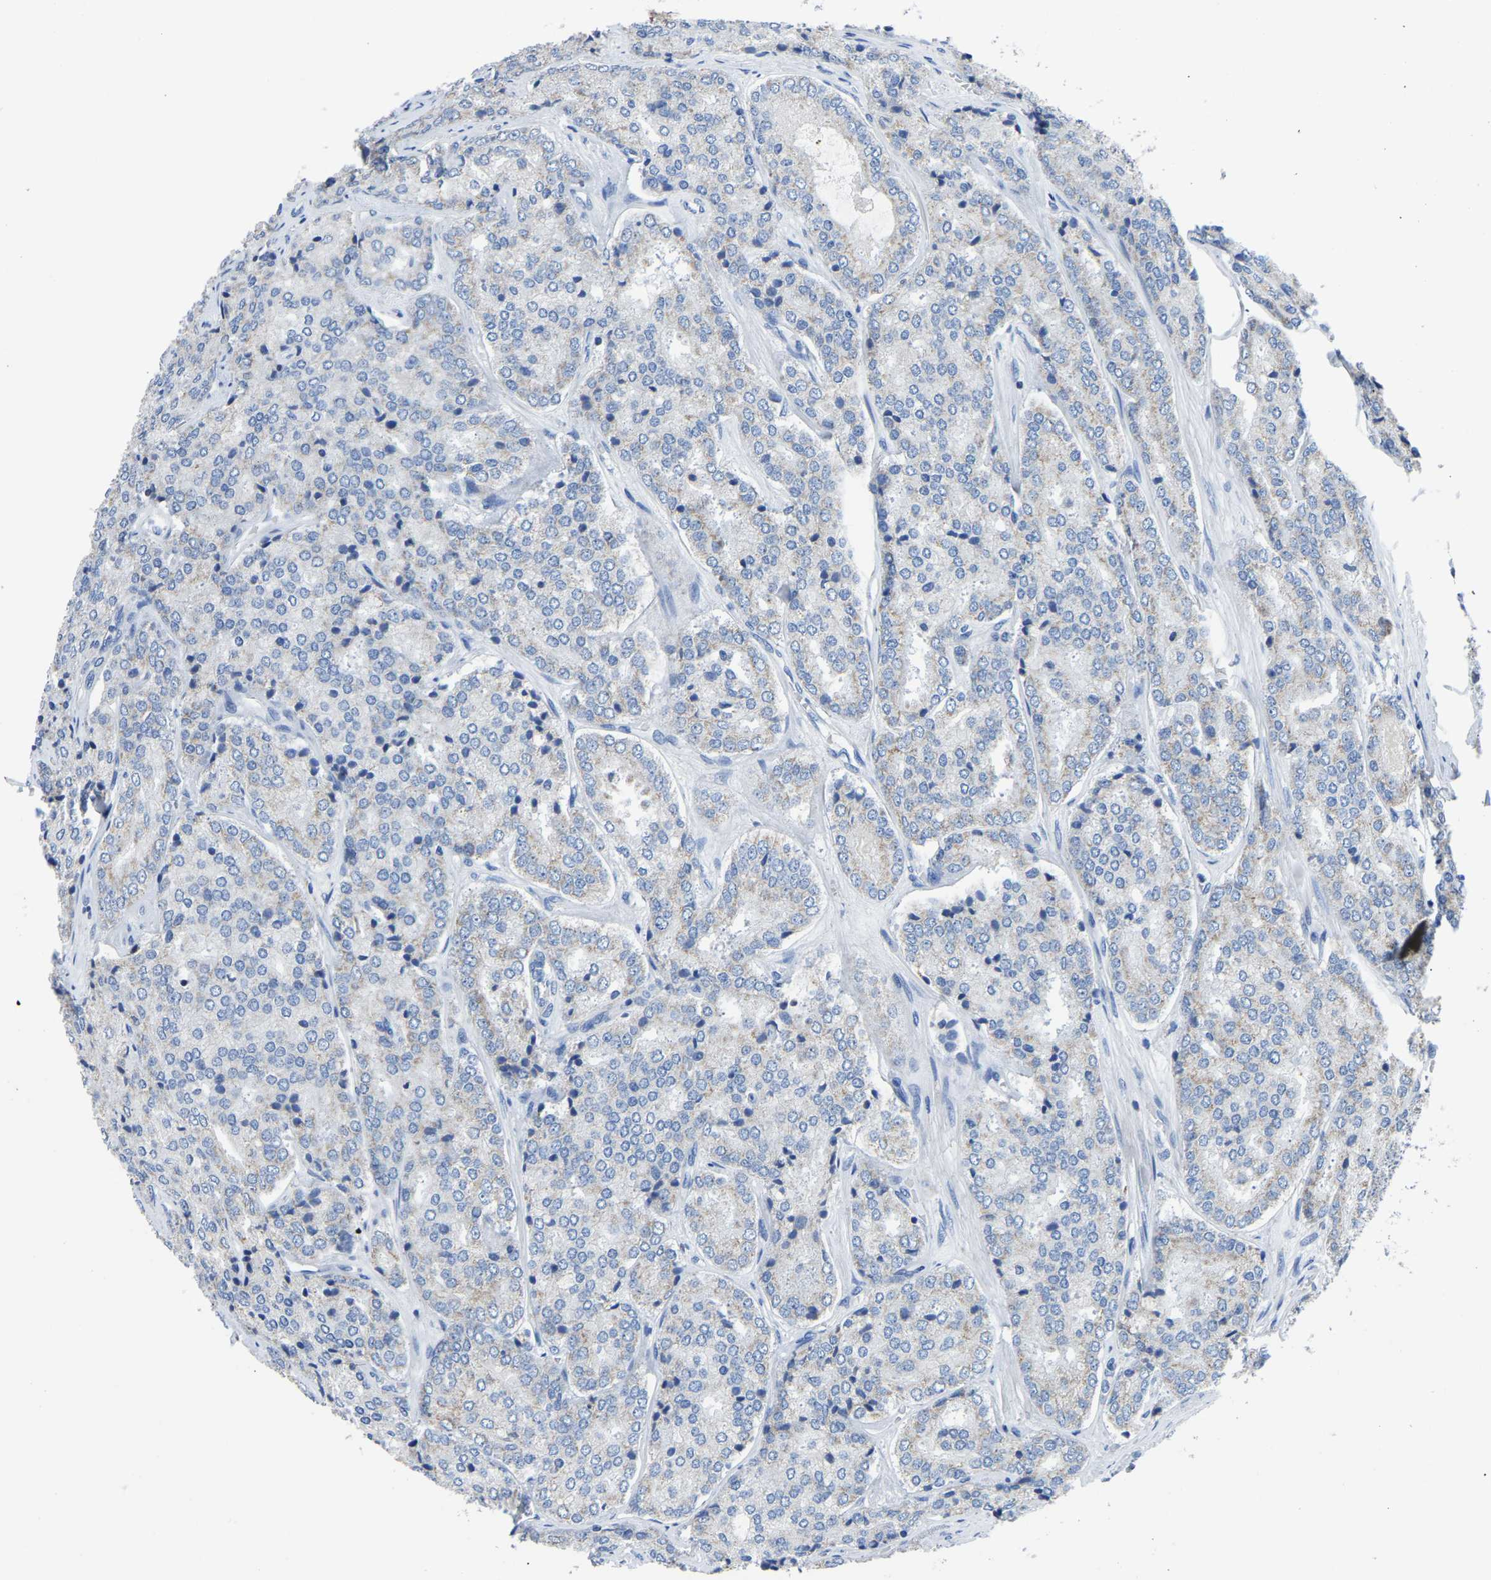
{"staining": {"intensity": "weak", "quantity": "<25%", "location": "cytoplasmic/membranous"}, "tissue": "prostate cancer", "cell_type": "Tumor cells", "image_type": "cancer", "snomed": [{"axis": "morphology", "description": "Adenocarcinoma, High grade"}, {"axis": "topography", "description": "Prostate"}], "caption": "IHC photomicrograph of human high-grade adenocarcinoma (prostate) stained for a protein (brown), which demonstrates no staining in tumor cells. (IHC, brightfield microscopy, high magnification).", "gene": "ETFA", "patient": {"sex": "male", "age": 65}}